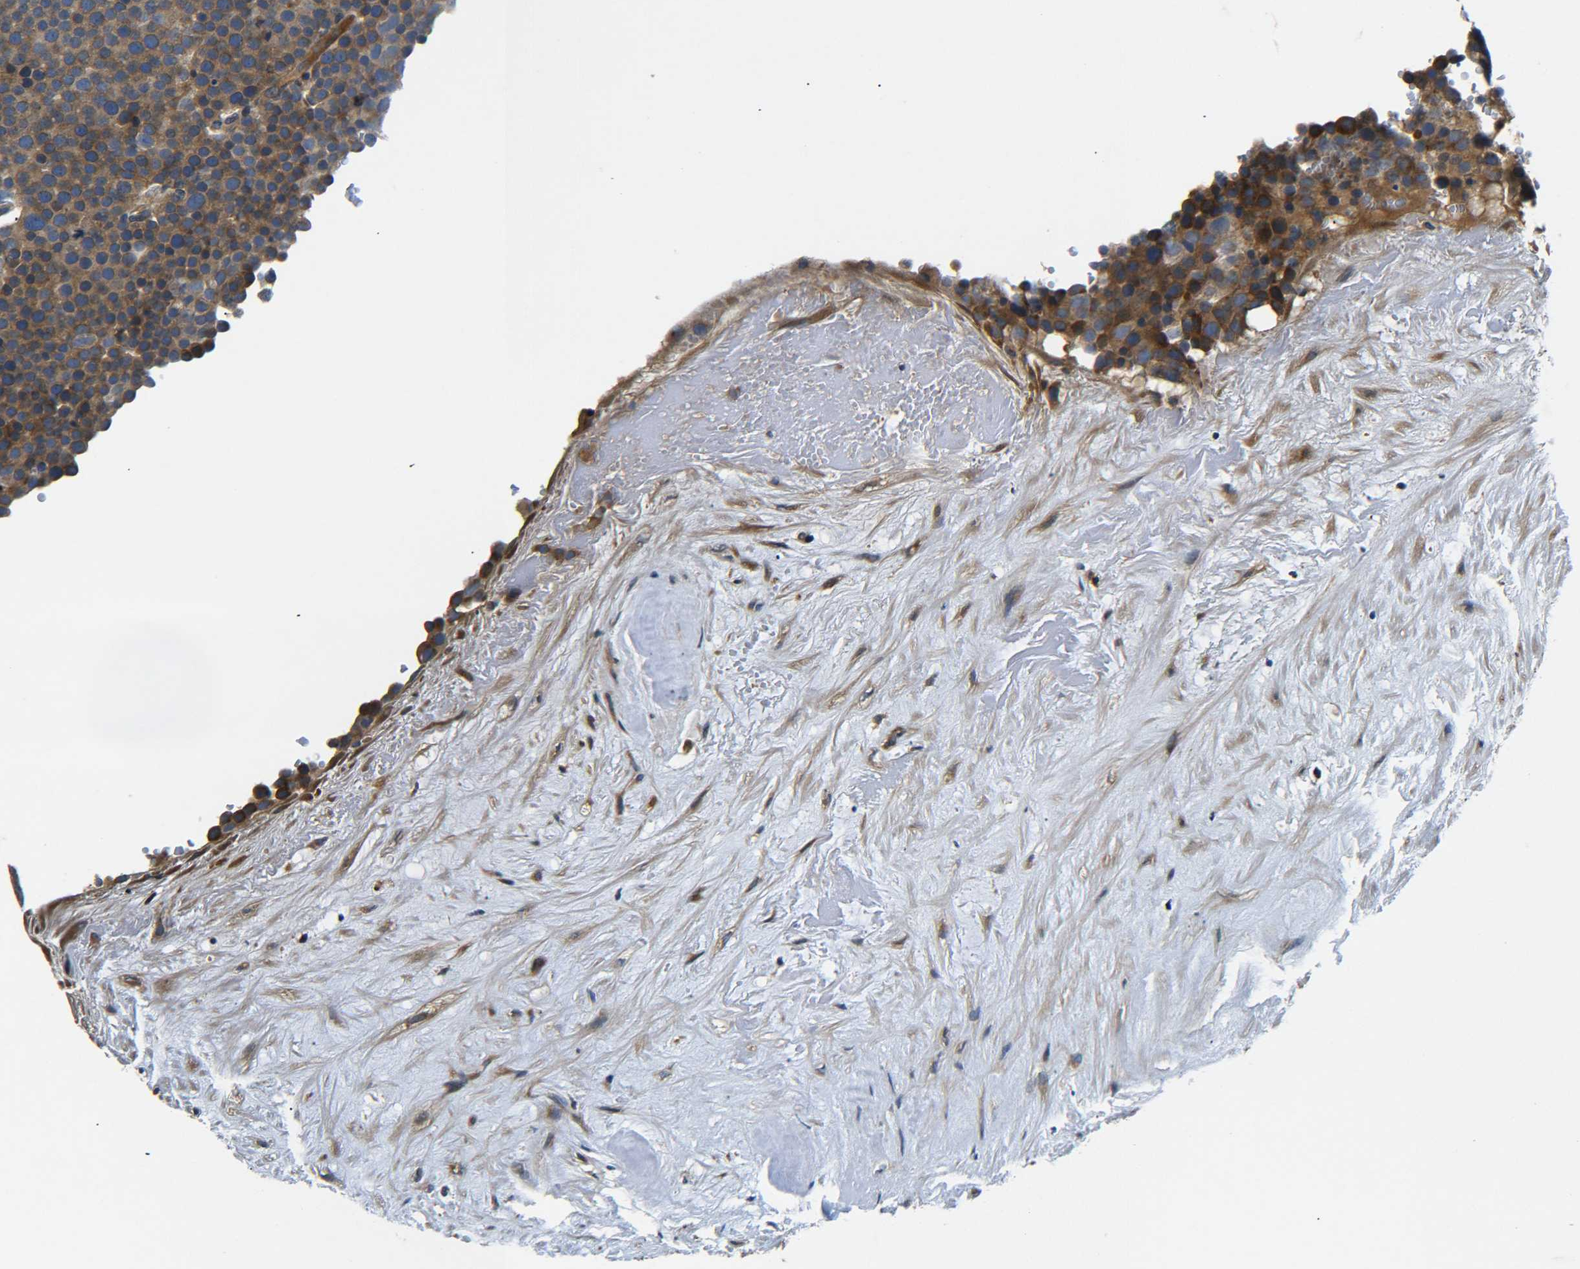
{"staining": {"intensity": "moderate", "quantity": ">75%", "location": "cytoplasmic/membranous"}, "tissue": "testis cancer", "cell_type": "Tumor cells", "image_type": "cancer", "snomed": [{"axis": "morphology", "description": "Seminoma, NOS"}, {"axis": "topography", "description": "Testis"}], "caption": "Moderate cytoplasmic/membranous protein staining is present in about >75% of tumor cells in testis cancer.", "gene": "RAB1B", "patient": {"sex": "male", "age": 71}}